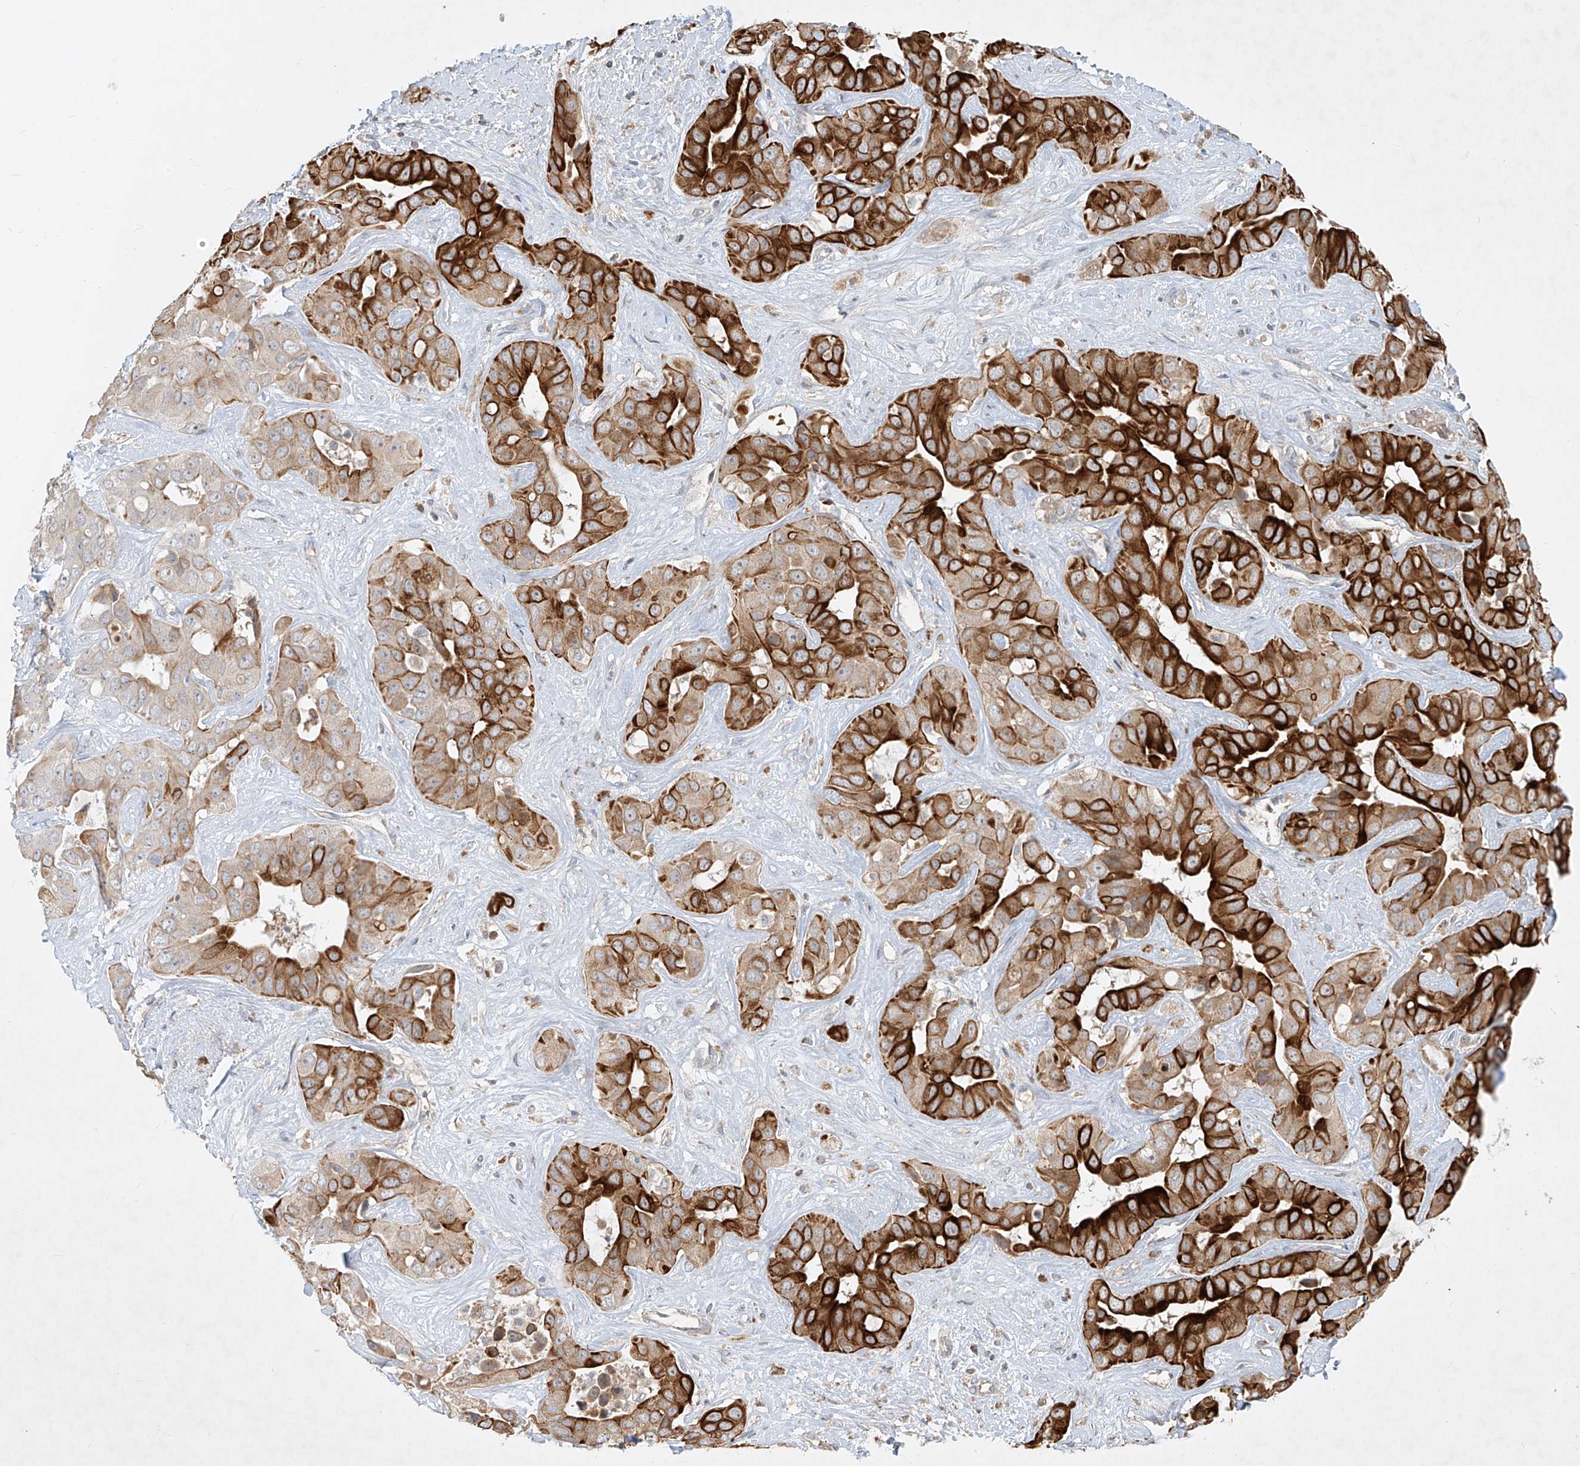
{"staining": {"intensity": "strong", "quantity": ">75%", "location": "cytoplasmic/membranous"}, "tissue": "liver cancer", "cell_type": "Tumor cells", "image_type": "cancer", "snomed": [{"axis": "morphology", "description": "Cholangiocarcinoma"}, {"axis": "topography", "description": "Liver"}], "caption": "This is a micrograph of immunohistochemistry (IHC) staining of liver cancer (cholangiocarcinoma), which shows strong expression in the cytoplasmic/membranous of tumor cells.", "gene": "KPNA7", "patient": {"sex": "female", "age": 52}}